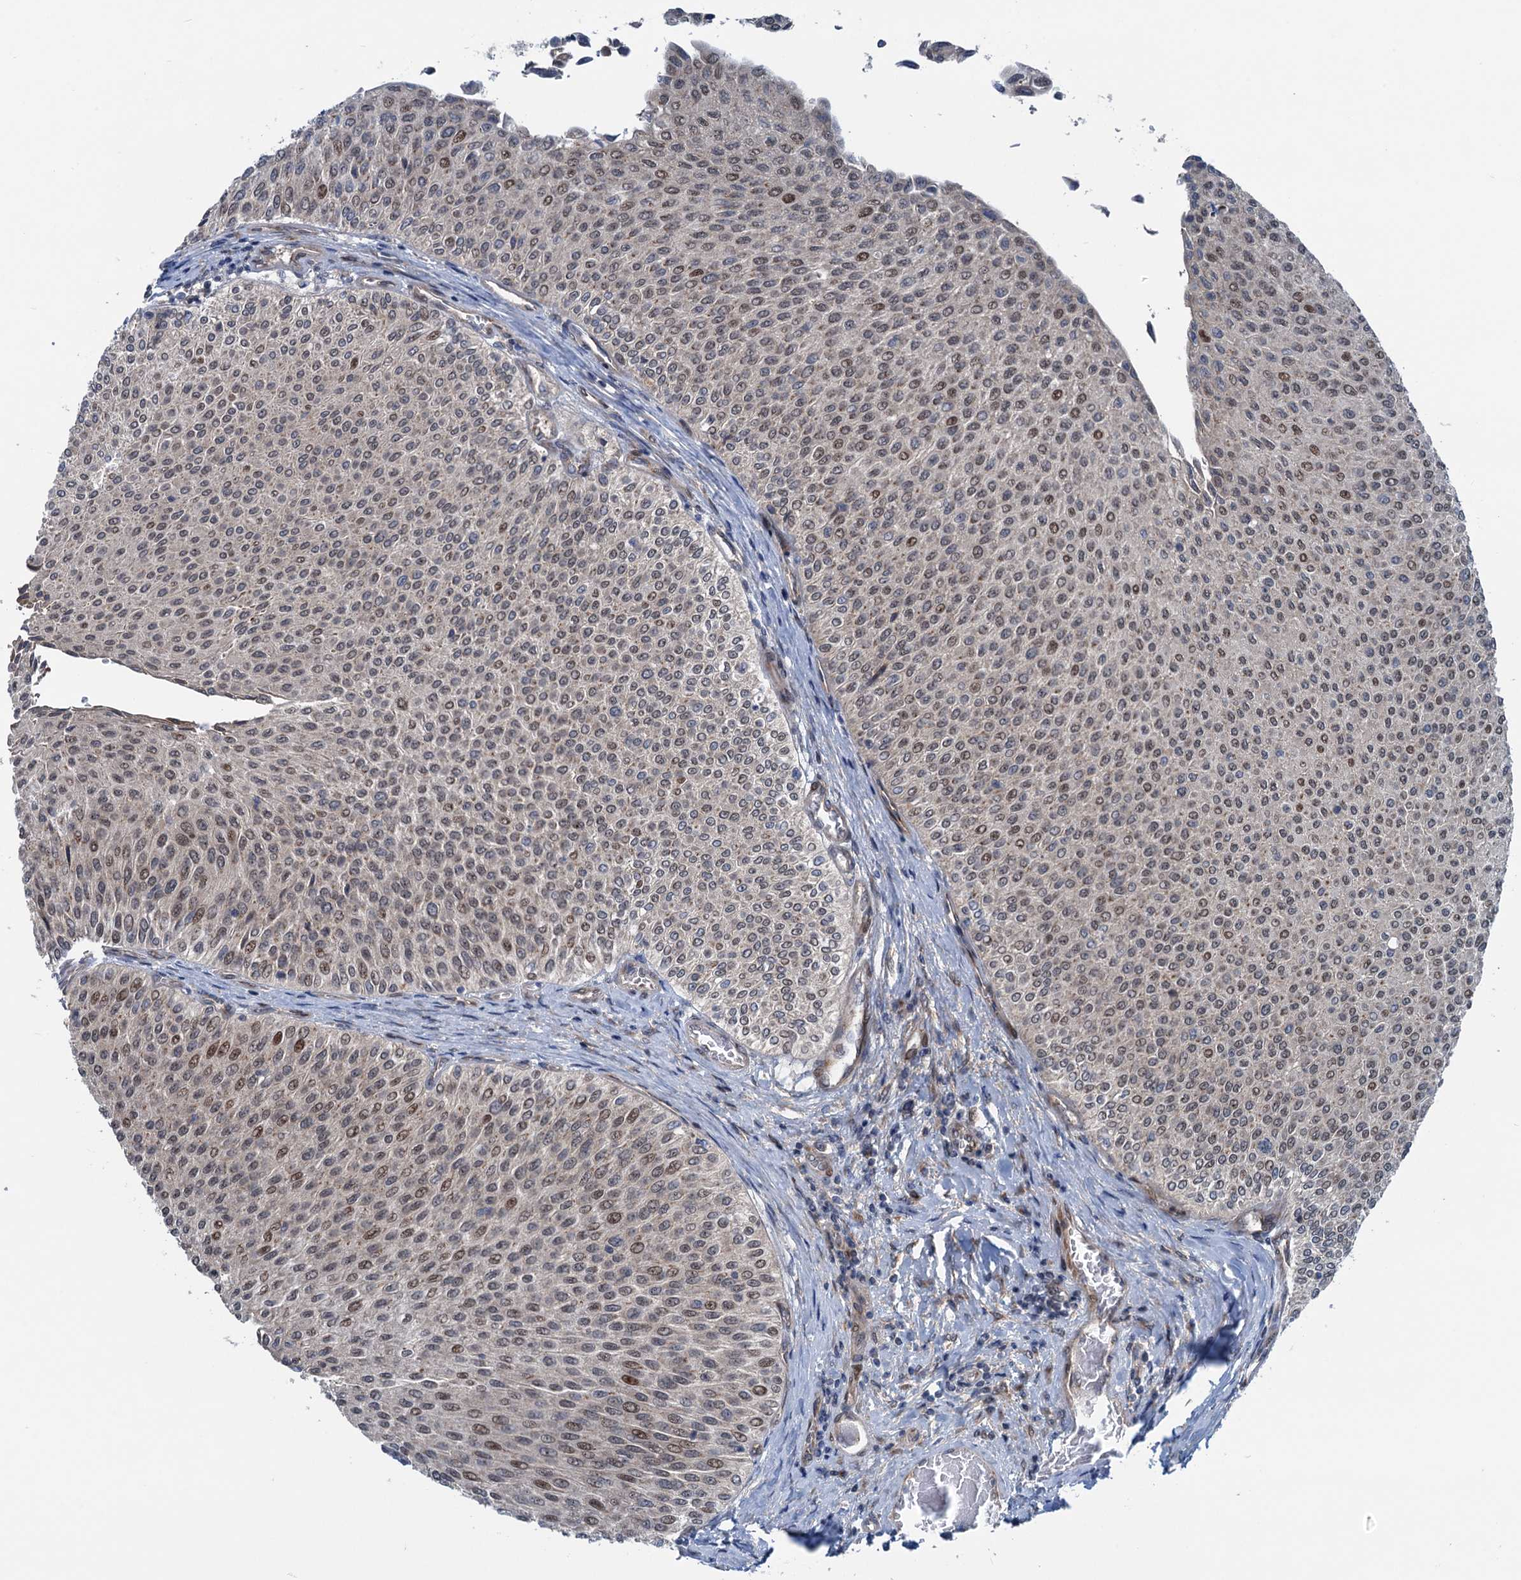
{"staining": {"intensity": "moderate", "quantity": "25%-75%", "location": "nuclear"}, "tissue": "urothelial cancer", "cell_type": "Tumor cells", "image_type": "cancer", "snomed": [{"axis": "morphology", "description": "Urothelial carcinoma, Low grade"}, {"axis": "topography", "description": "Urinary bladder"}], "caption": "Urothelial carcinoma (low-grade) tissue displays moderate nuclear staining in approximately 25%-75% of tumor cells, visualized by immunohistochemistry.", "gene": "DYNC2I2", "patient": {"sex": "male", "age": 78}}